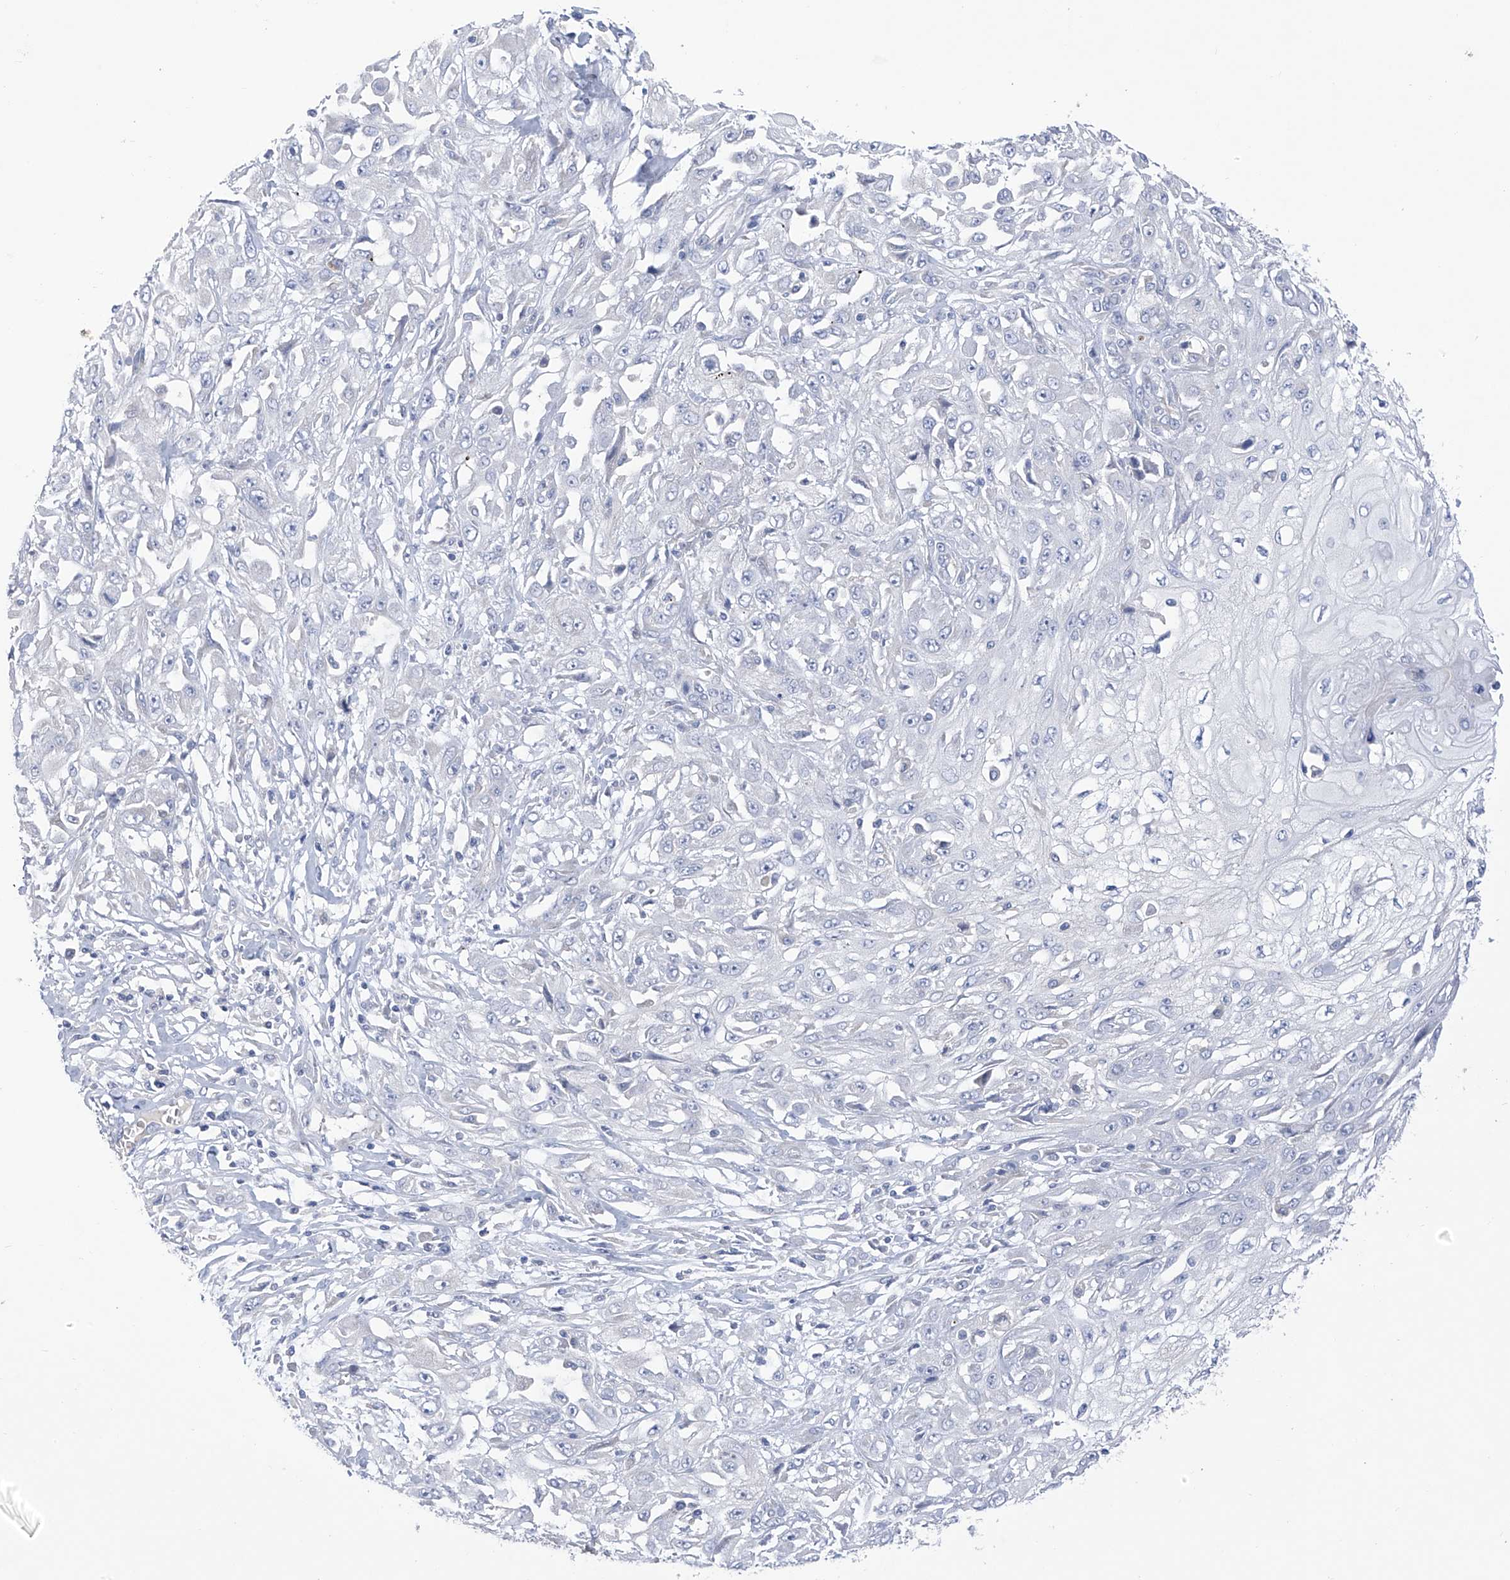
{"staining": {"intensity": "negative", "quantity": "none", "location": "none"}, "tissue": "skin cancer", "cell_type": "Tumor cells", "image_type": "cancer", "snomed": [{"axis": "morphology", "description": "Squamous cell carcinoma, NOS"}, {"axis": "morphology", "description": "Squamous cell carcinoma, metastatic, NOS"}, {"axis": "topography", "description": "Skin"}, {"axis": "topography", "description": "Lymph node"}], "caption": "Protein analysis of squamous cell carcinoma (skin) reveals no significant positivity in tumor cells. (Stains: DAB immunohistochemistry with hematoxylin counter stain, Microscopy: brightfield microscopy at high magnification).", "gene": "SLCO4A1", "patient": {"sex": "male", "age": 75}}